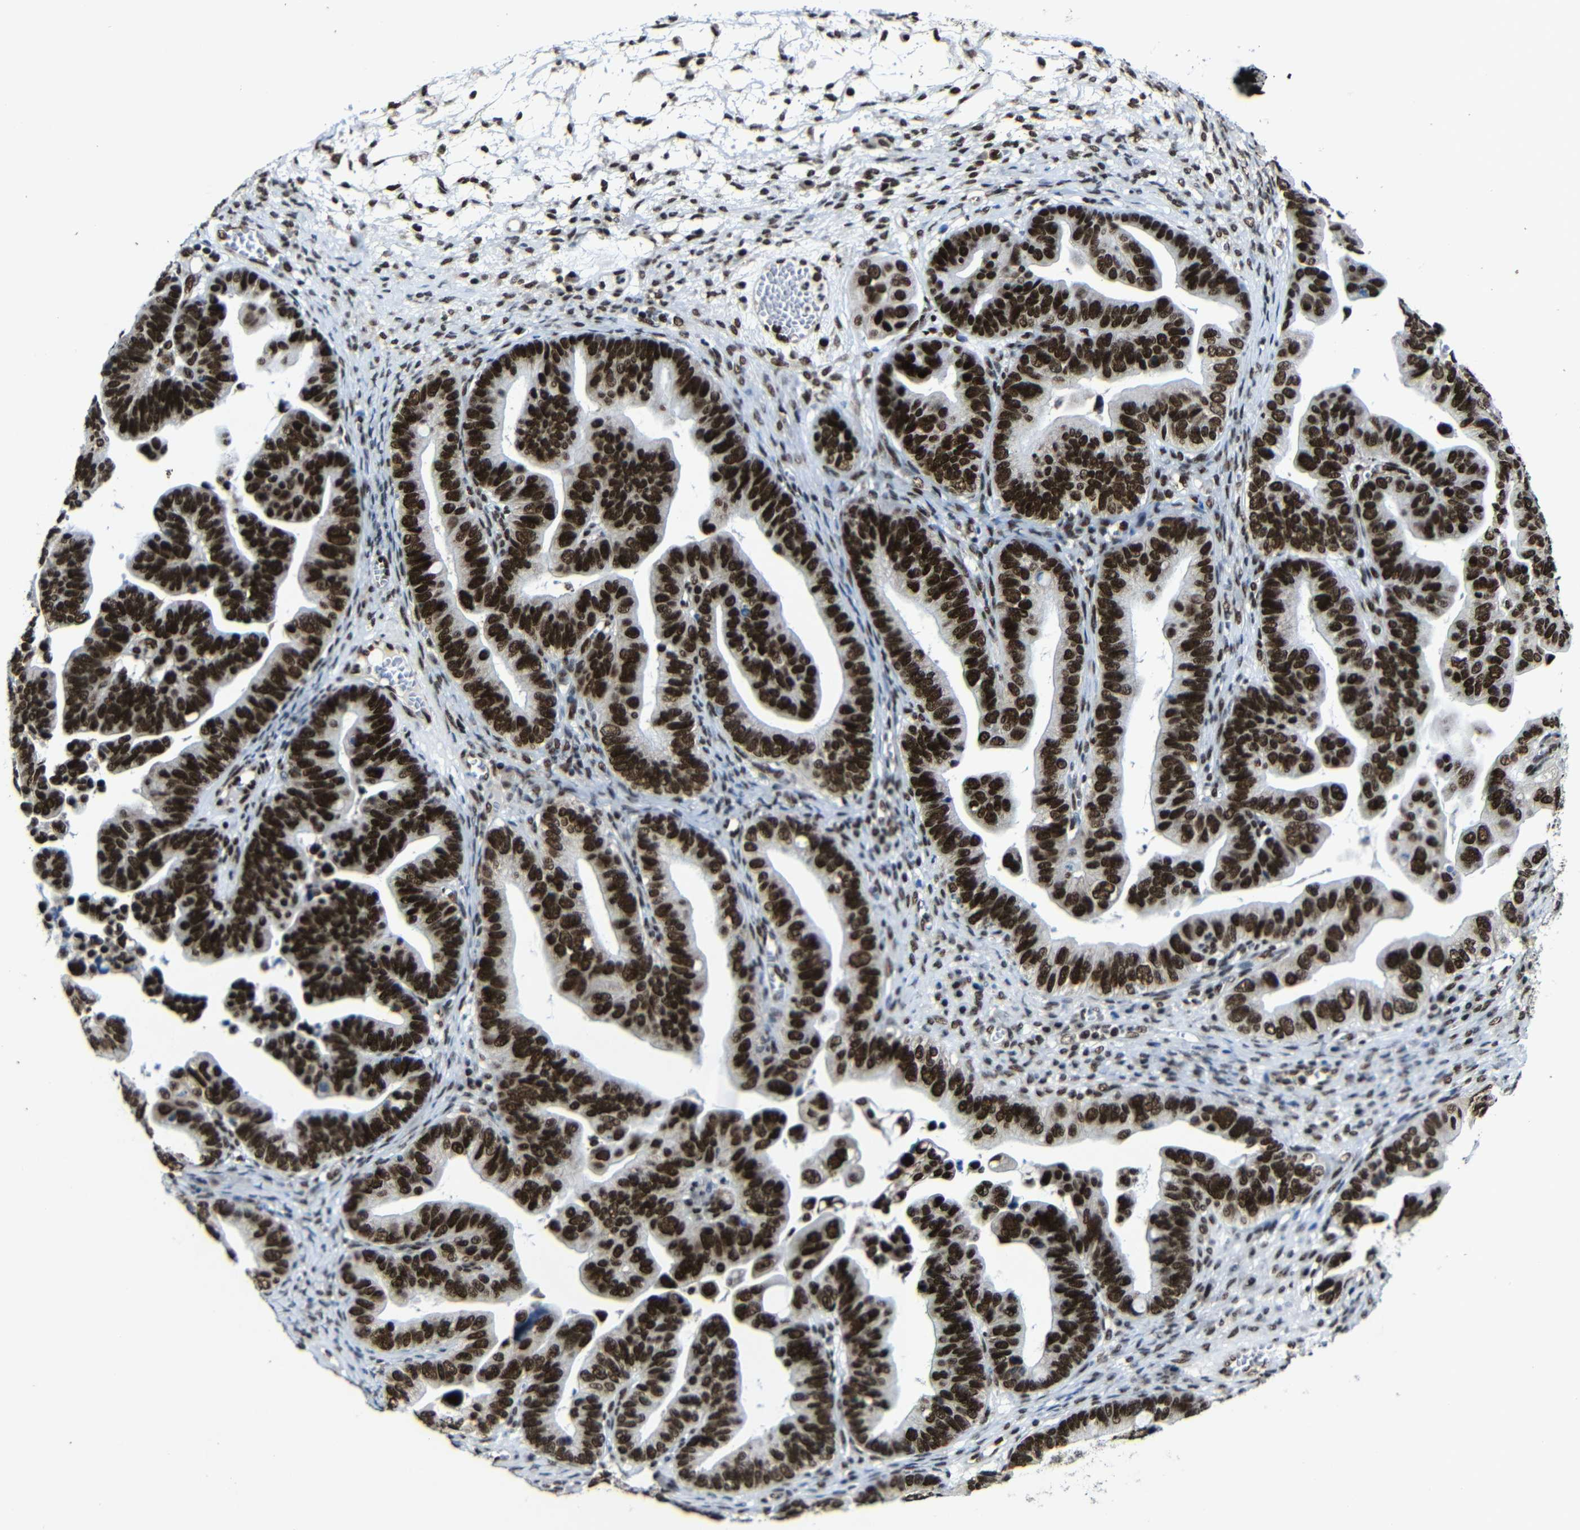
{"staining": {"intensity": "strong", "quantity": ">75%", "location": "nuclear"}, "tissue": "ovarian cancer", "cell_type": "Tumor cells", "image_type": "cancer", "snomed": [{"axis": "morphology", "description": "Cystadenocarcinoma, serous, NOS"}, {"axis": "topography", "description": "Ovary"}], "caption": "IHC histopathology image of human serous cystadenocarcinoma (ovarian) stained for a protein (brown), which displays high levels of strong nuclear positivity in approximately >75% of tumor cells.", "gene": "PTBP1", "patient": {"sex": "female", "age": 56}}